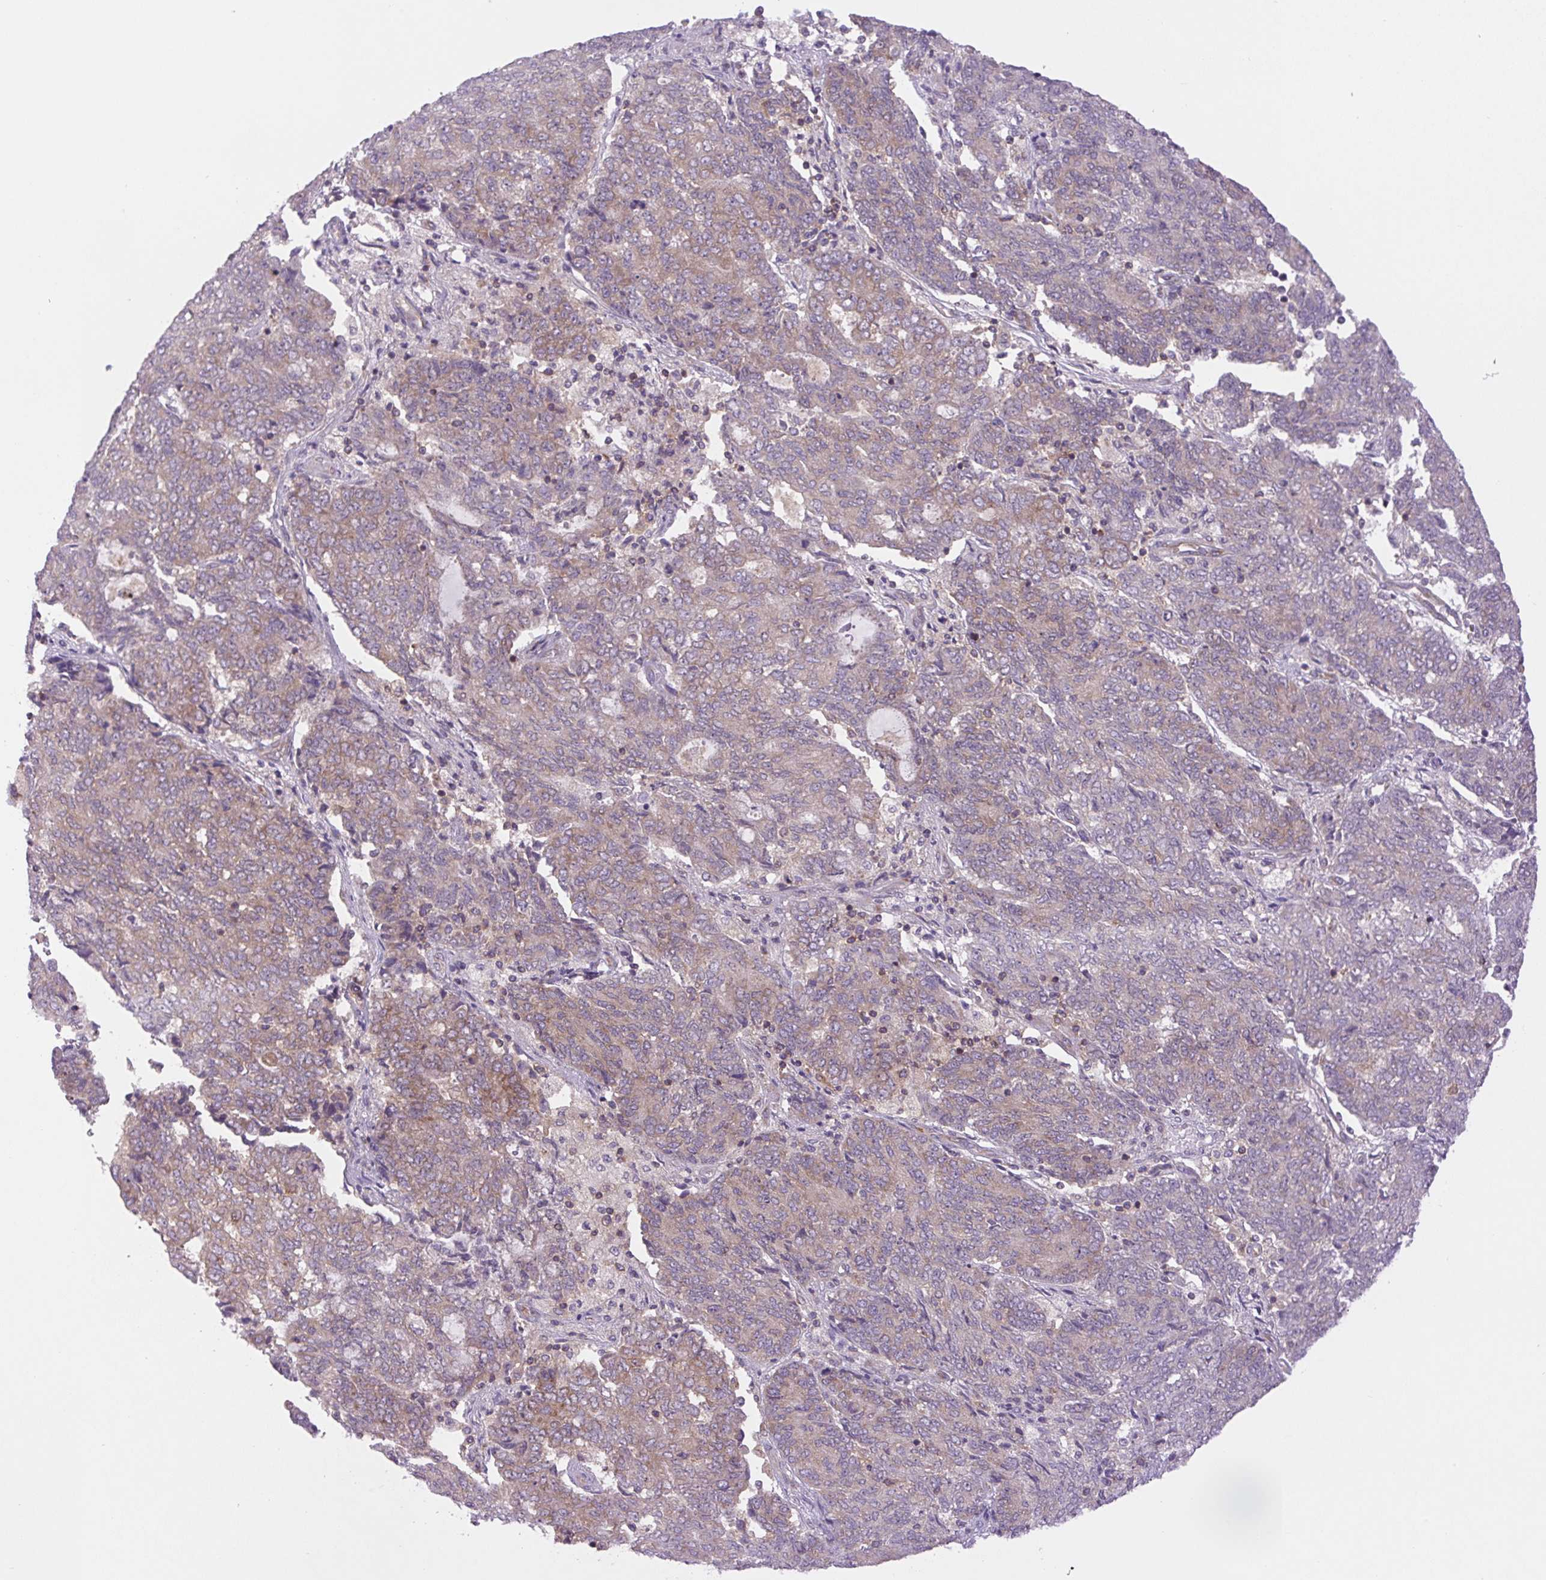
{"staining": {"intensity": "weak", "quantity": "25%-75%", "location": "cytoplasmic/membranous"}, "tissue": "endometrial cancer", "cell_type": "Tumor cells", "image_type": "cancer", "snomed": [{"axis": "morphology", "description": "Adenocarcinoma, NOS"}, {"axis": "topography", "description": "Endometrium"}], "caption": "Endometrial adenocarcinoma stained with a brown dye reveals weak cytoplasmic/membranous positive positivity in about 25%-75% of tumor cells.", "gene": "MINK1", "patient": {"sex": "female", "age": 80}}